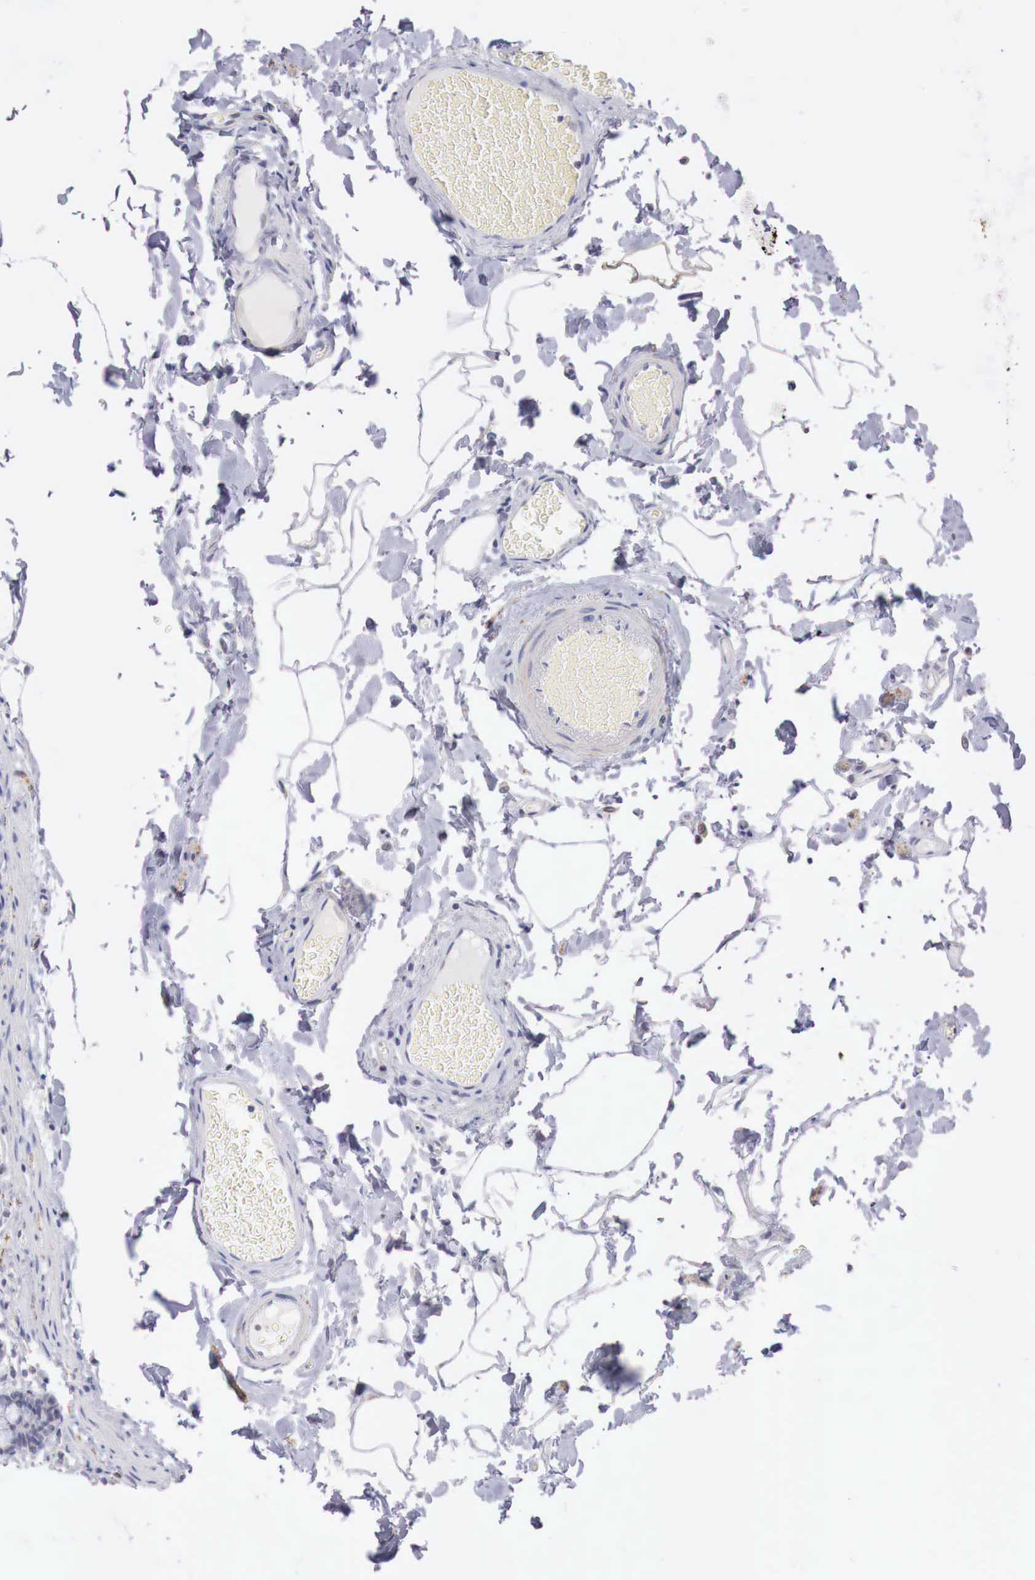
{"staining": {"intensity": "negative", "quantity": "none", "location": "none"}, "tissue": "colon", "cell_type": "Endothelial cells", "image_type": "normal", "snomed": [{"axis": "morphology", "description": "Normal tissue, NOS"}, {"axis": "topography", "description": "Colon"}], "caption": "IHC of benign human colon reveals no expression in endothelial cells. The staining was performed using DAB to visualize the protein expression in brown, while the nuclei were stained in blue with hematoxylin (Magnification: 20x).", "gene": "TRIM13", "patient": {"sex": "male", "age": 54}}